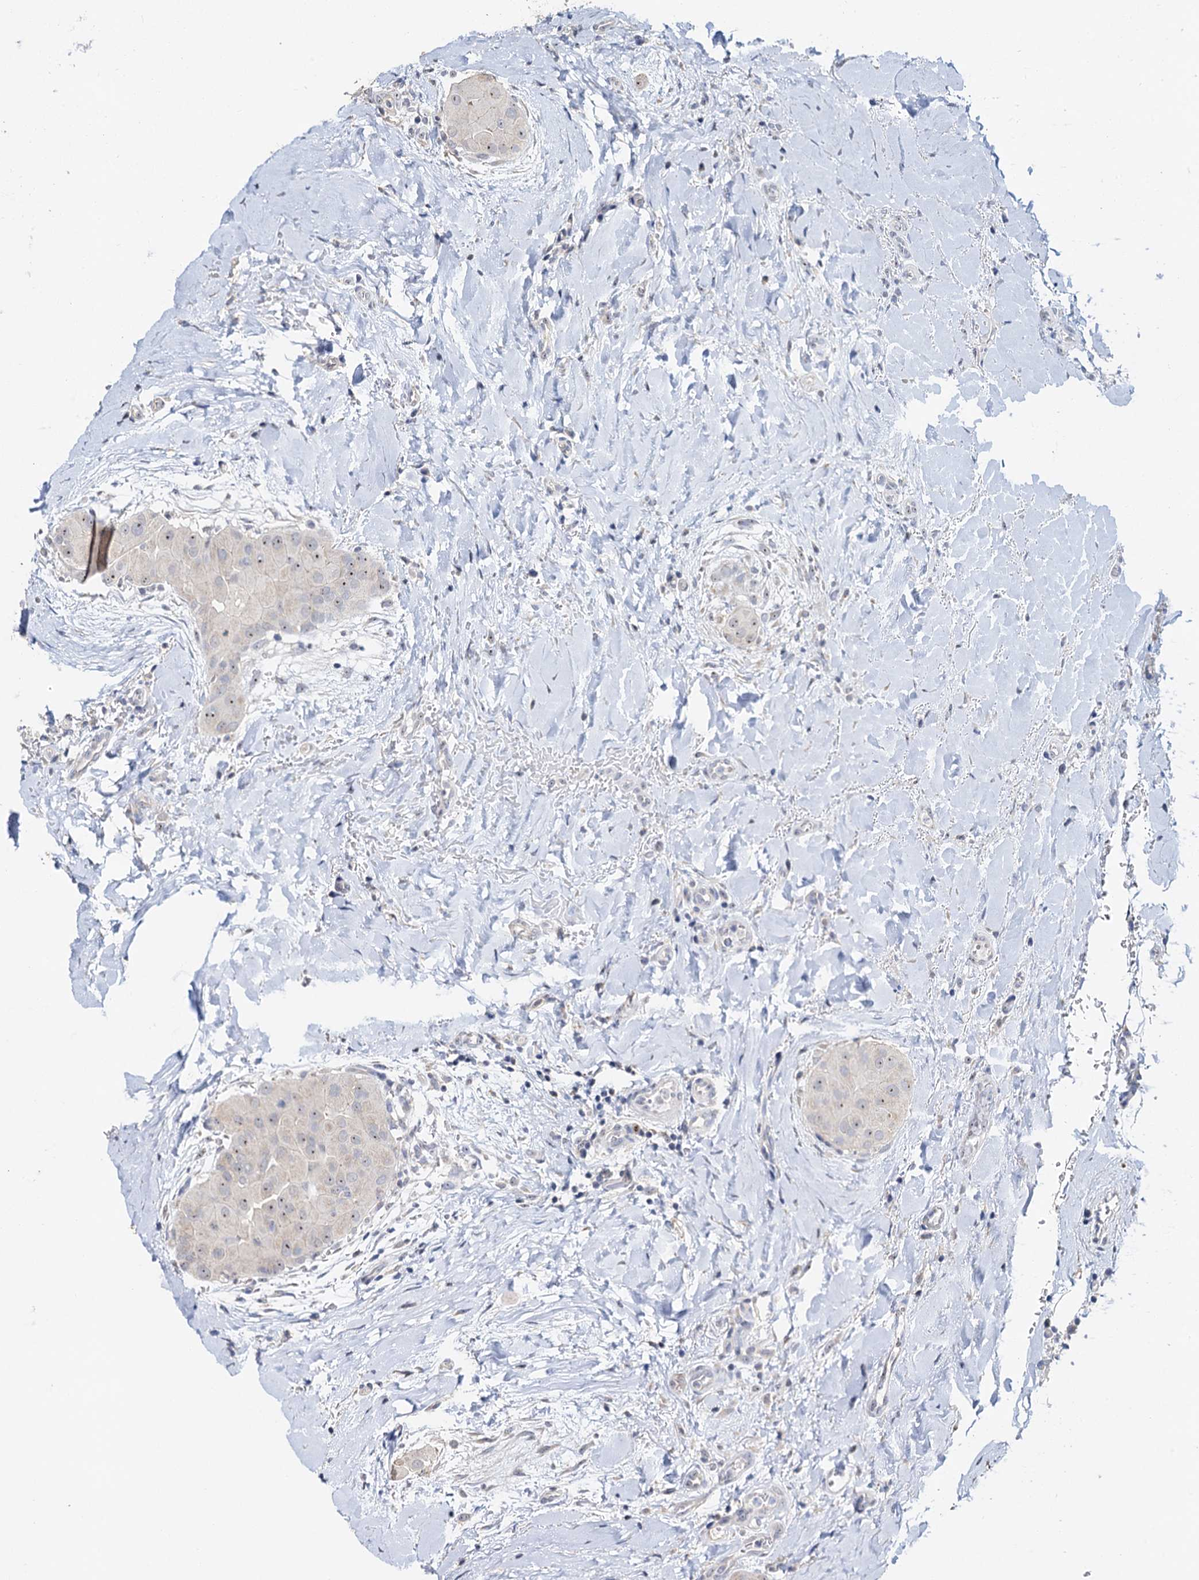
{"staining": {"intensity": "weak", "quantity": "25%-75%", "location": "nuclear"}, "tissue": "thyroid cancer", "cell_type": "Tumor cells", "image_type": "cancer", "snomed": [{"axis": "morphology", "description": "Papillary adenocarcinoma, NOS"}, {"axis": "topography", "description": "Thyroid gland"}], "caption": "A photomicrograph showing weak nuclear expression in about 25%-75% of tumor cells in thyroid cancer (papillary adenocarcinoma), as visualized by brown immunohistochemical staining.", "gene": "C2CD3", "patient": {"sex": "male", "age": 33}}